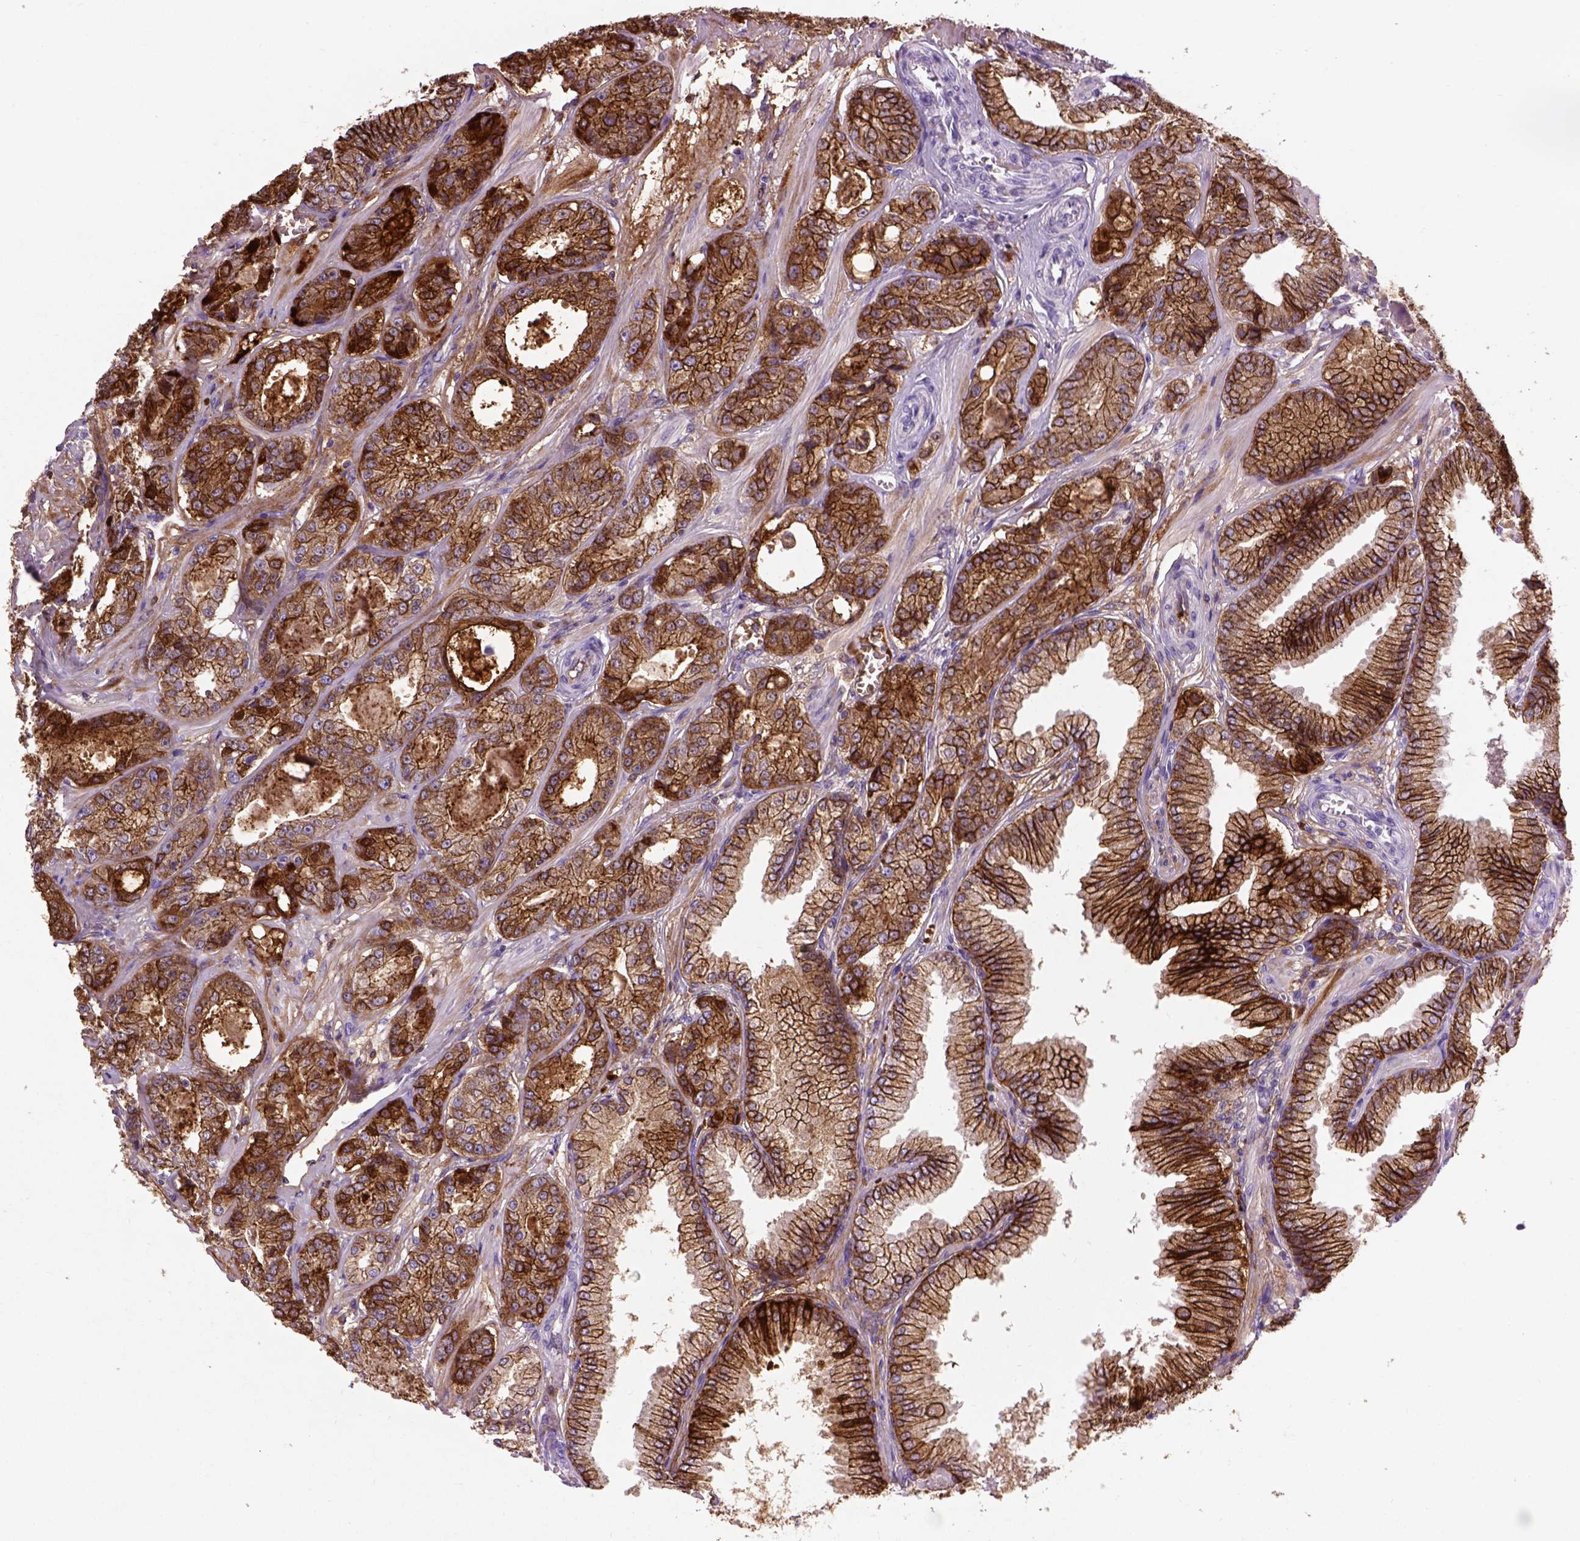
{"staining": {"intensity": "strong", "quantity": ">75%", "location": "cytoplasmic/membranous"}, "tissue": "prostate cancer", "cell_type": "Tumor cells", "image_type": "cancer", "snomed": [{"axis": "morphology", "description": "Adenocarcinoma, NOS"}, {"axis": "topography", "description": "Prostate"}], "caption": "Human adenocarcinoma (prostate) stained for a protein (brown) demonstrates strong cytoplasmic/membranous positive staining in approximately >75% of tumor cells.", "gene": "CDH1", "patient": {"sex": "male", "age": 64}}